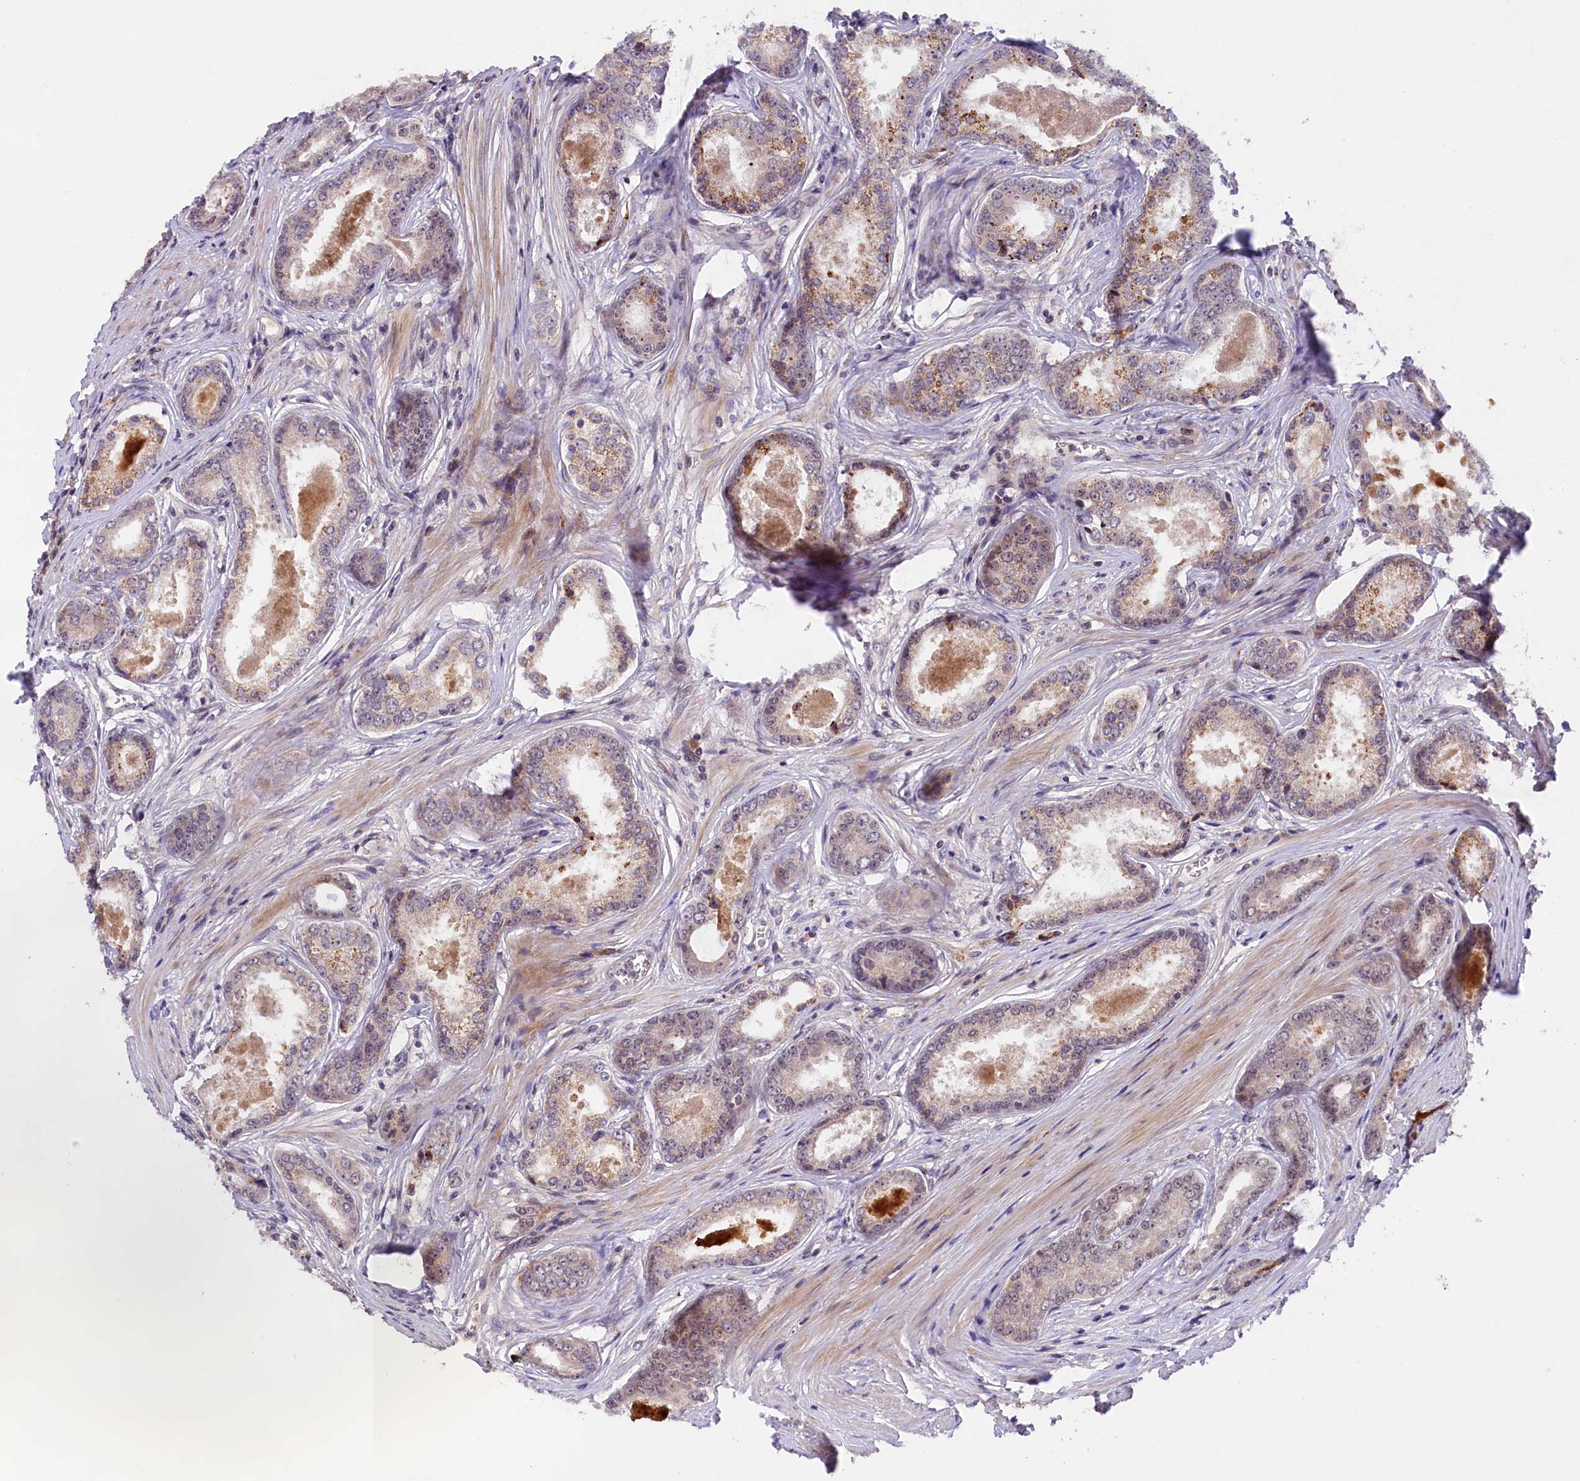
{"staining": {"intensity": "moderate", "quantity": "<25%", "location": "cytoplasmic/membranous"}, "tissue": "prostate cancer", "cell_type": "Tumor cells", "image_type": "cancer", "snomed": [{"axis": "morphology", "description": "Adenocarcinoma, Low grade"}, {"axis": "topography", "description": "Prostate"}], "caption": "Prostate adenocarcinoma (low-grade) stained with DAB immunohistochemistry (IHC) reveals low levels of moderate cytoplasmic/membranous staining in about <25% of tumor cells.", "gene": "FBXO45", "patient": {"sex": "male", "age": 68}}